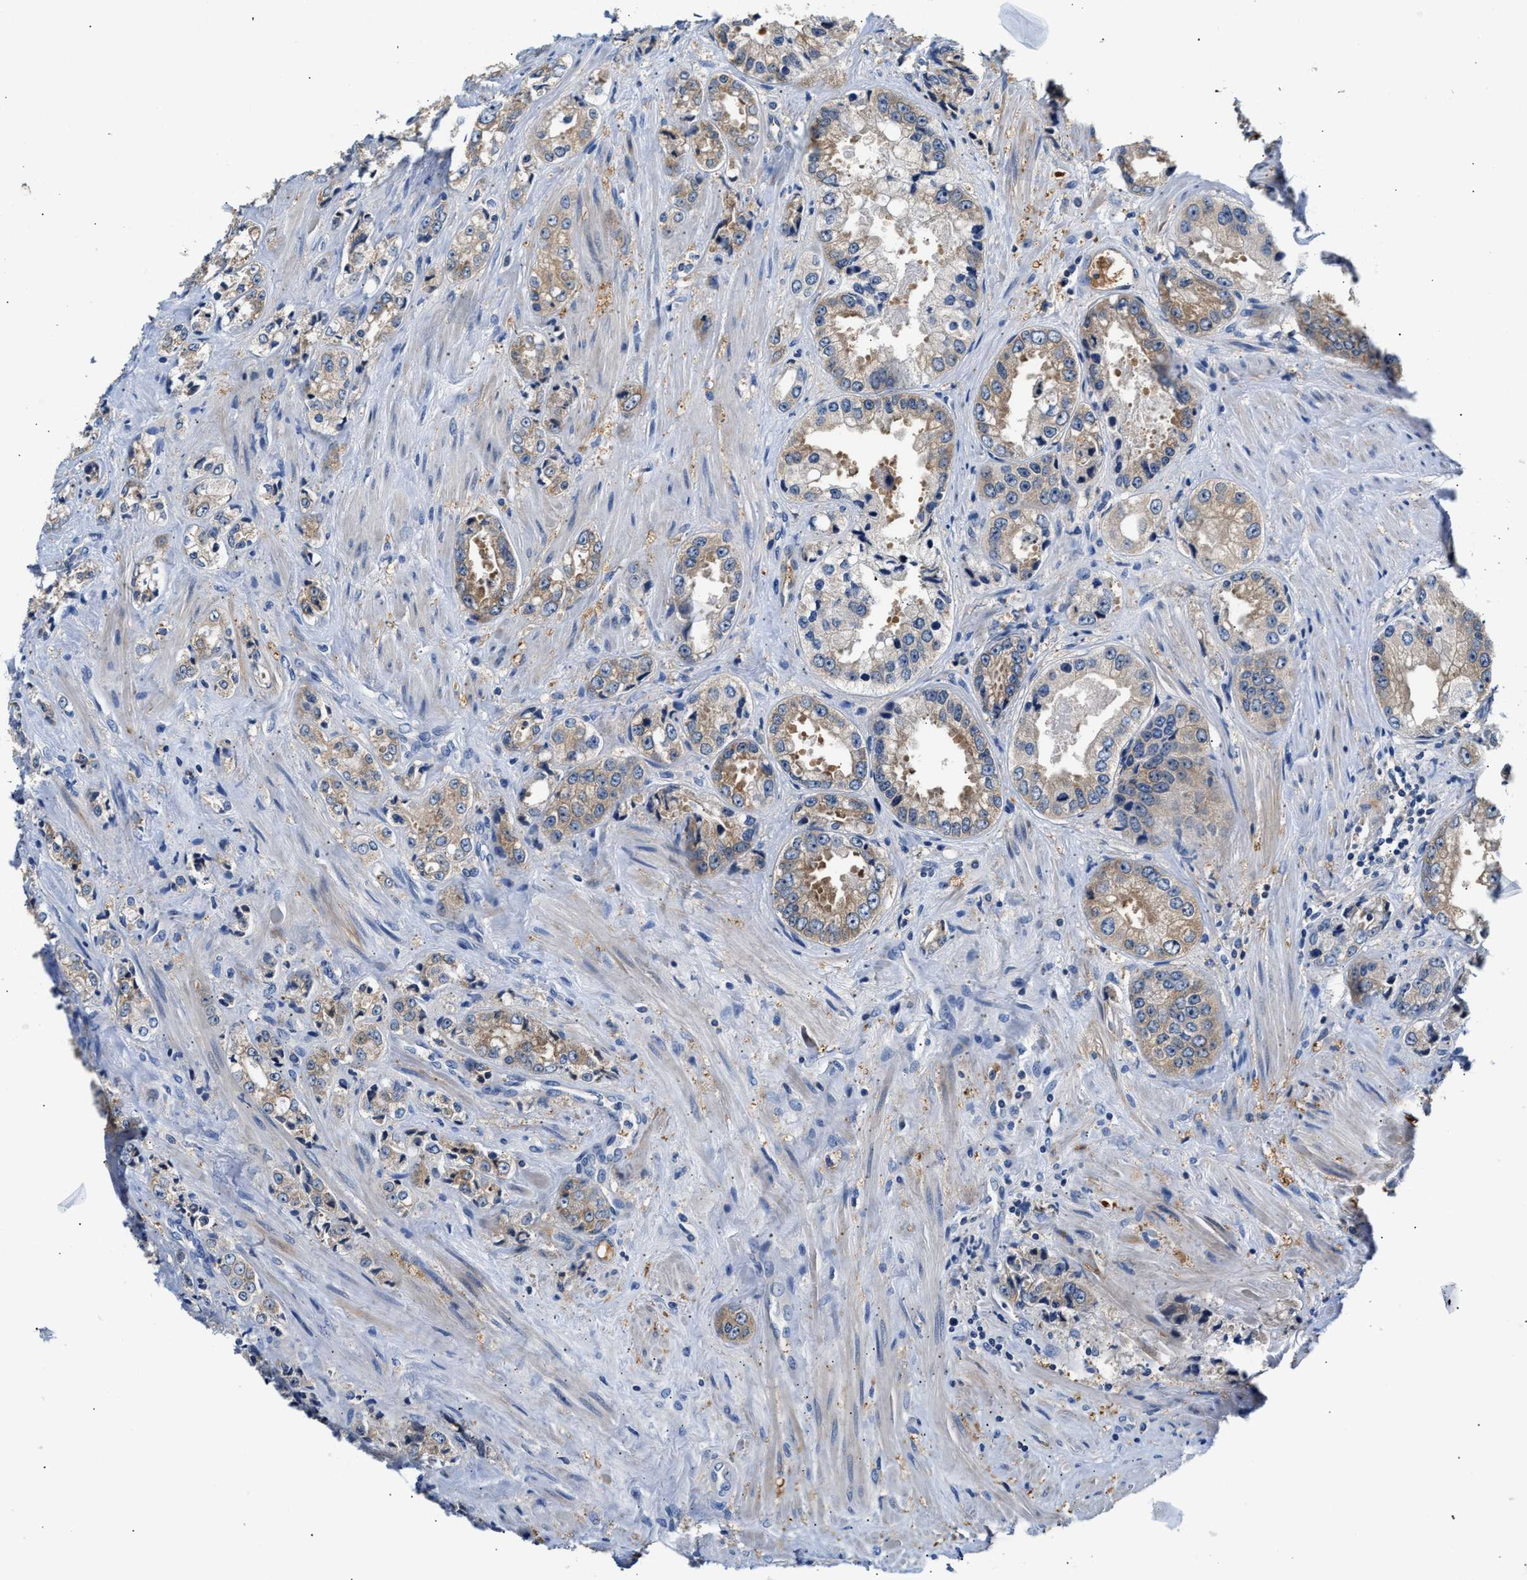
{"staining": {"intensity": "weak", "quantity": "<25%", "location": "cytoplasmic/membranous"}, "tissue": "prostate cancer", "cell_type": "Tumor cells", "image_type": "cancer", "snomed": [{"axis": "morphology", "description": "Adenocarcinoma, High grade"}, {"axis": "topography", "description": "Prostate"}], "caption": "Human prostate adenocarcinoma (high-grade) stained for a protein using immunohistochemistry (IHC) exhibits no expression in tumor cells.", "gene": "TUT7", "patient": {"sex": "male", "age": 61}}